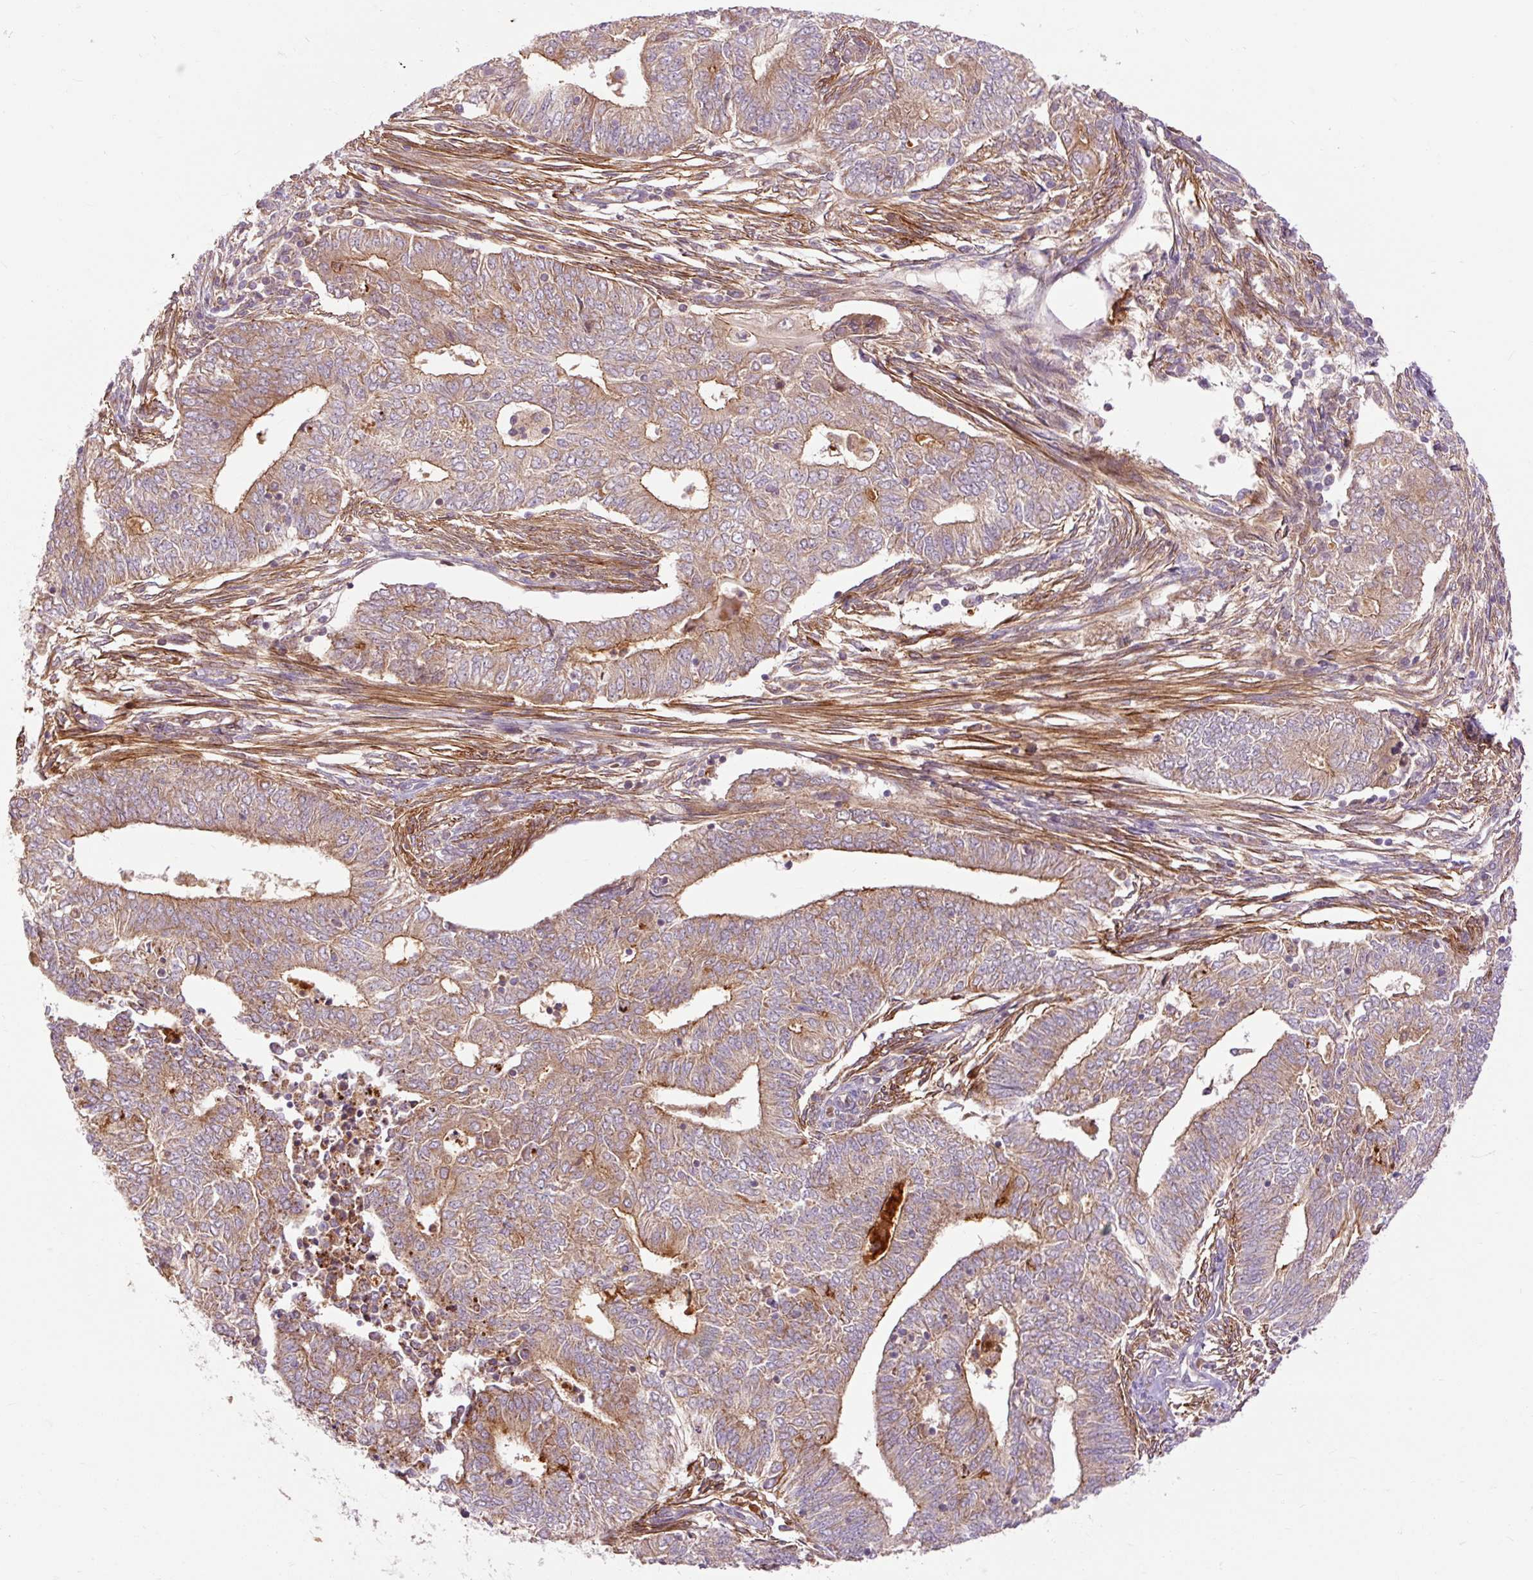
{"staining": {"intensity": "moderate", "quantity": ">75%", "location": "cytoplasmic/membranous"}, "tissue": "endometrial cancer", "cell_type": "Tumor cells", "image_type": "cancer", "snomed": [{"axis": "morphology", "description": "Adenocarcinoma, NOS"}, {"axis": "topography", "description": "Endometrium"}], "caption": "The immunohistochemical stain labels moderate cytoplasmic/membranous expression in tumor cells of adenocarcinoma (endometrial) tissue.", "gene": "RIPOR3", "patient": {"sex": "female", "age": 62}}